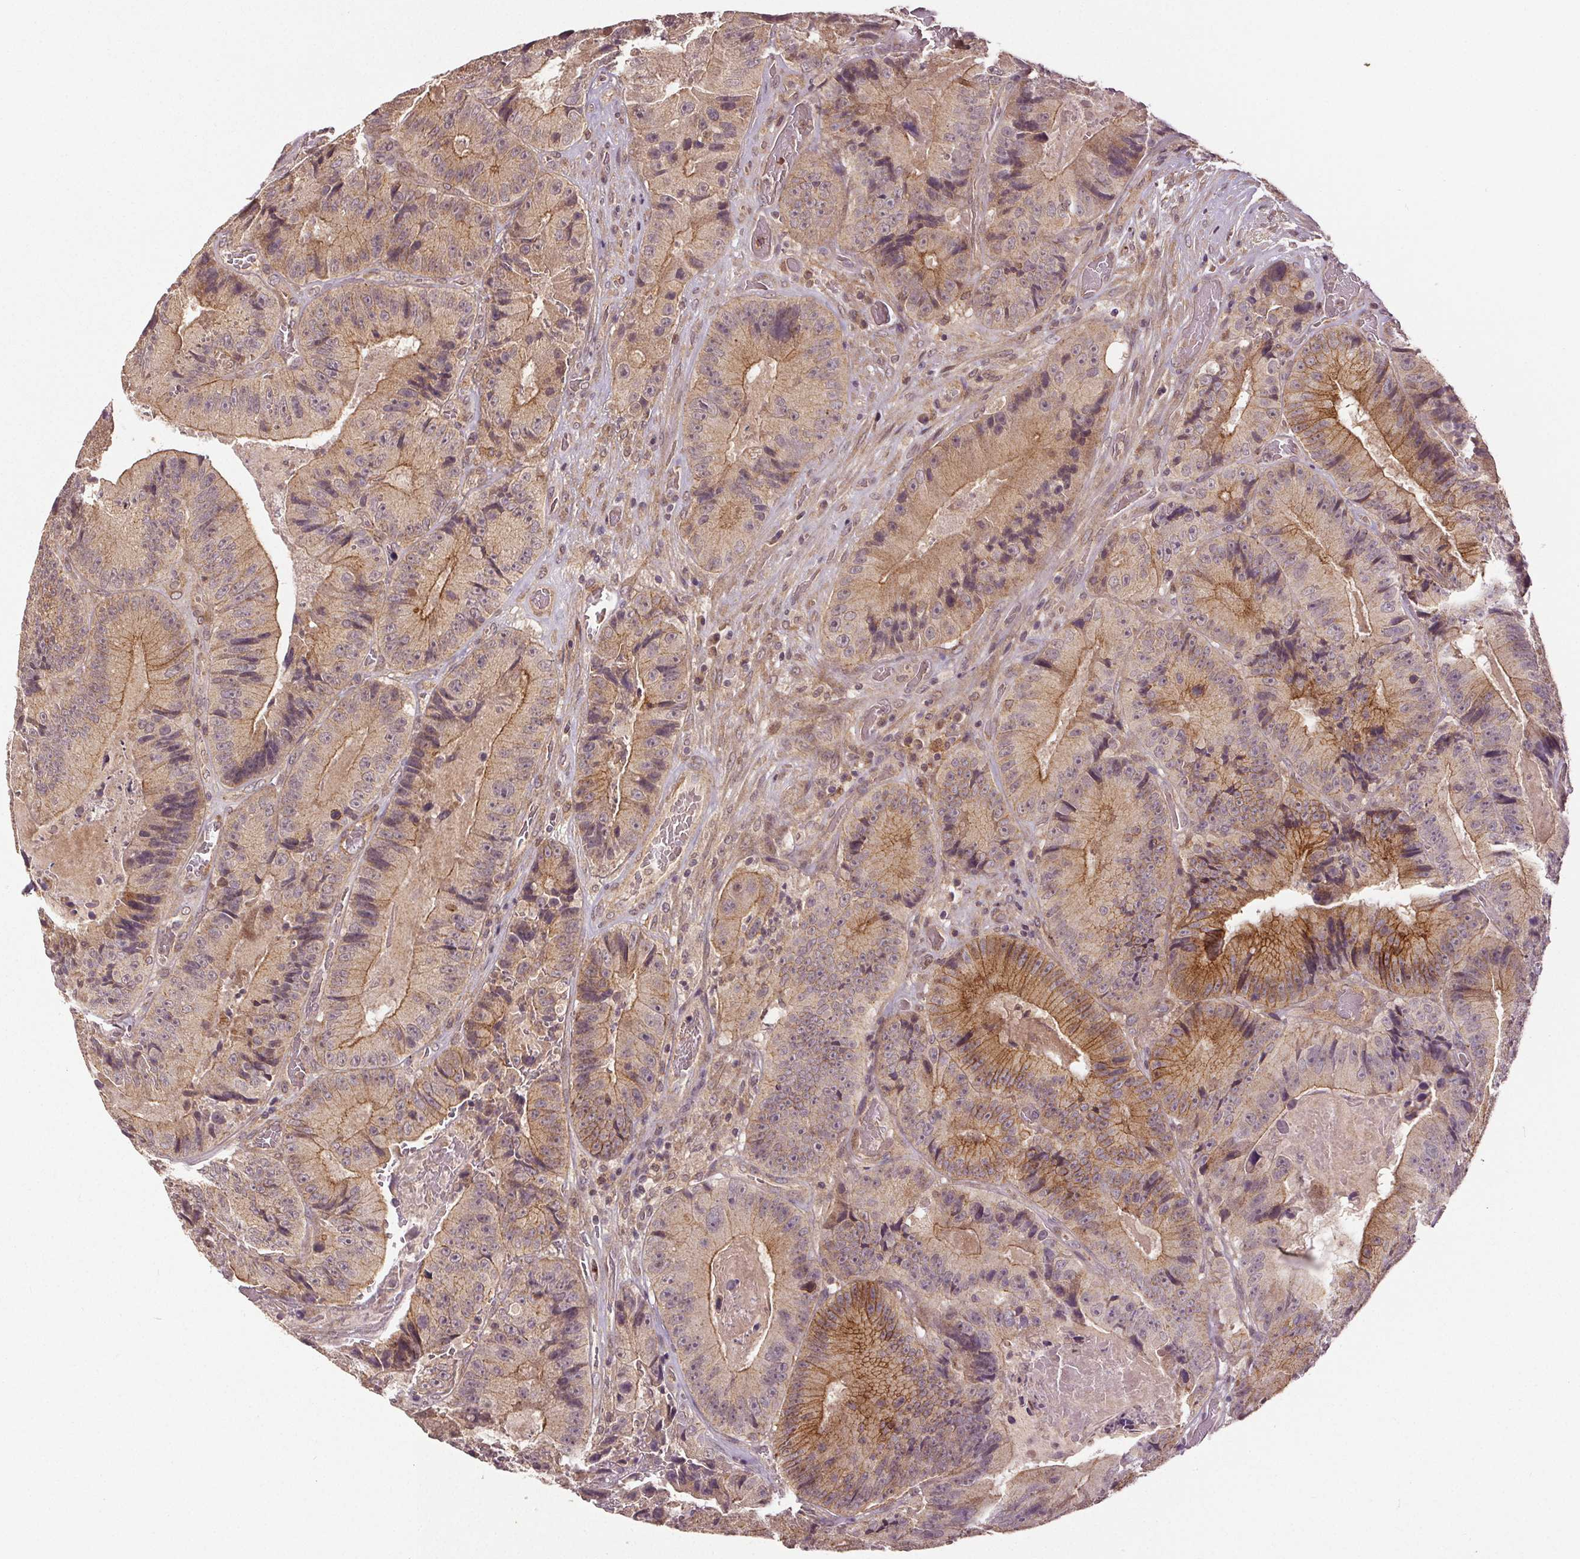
{"staining": {"intensity": "moderate", "quantity": "25%-75%", "location": "cytoplasmic/membranous"}, "tissue": "colorectal cancer", "cell_type": "Tumor cells", "image_type": "cancer", "snomed": [{"axis": "morphology", "description": "Adenocarcinoma, NOS"}, {"axis": "topography", "description": "Colon"}], "caption": "Immunohistochemistry (IHC) of adenocarcinoma (colorectal) exhibits medium levels of moderate cytoplasmic/membranous expression in about 25%-75% of tumor cells.", "gene": "EPHB3", "patient": {"sex": "female", "age": 86}}